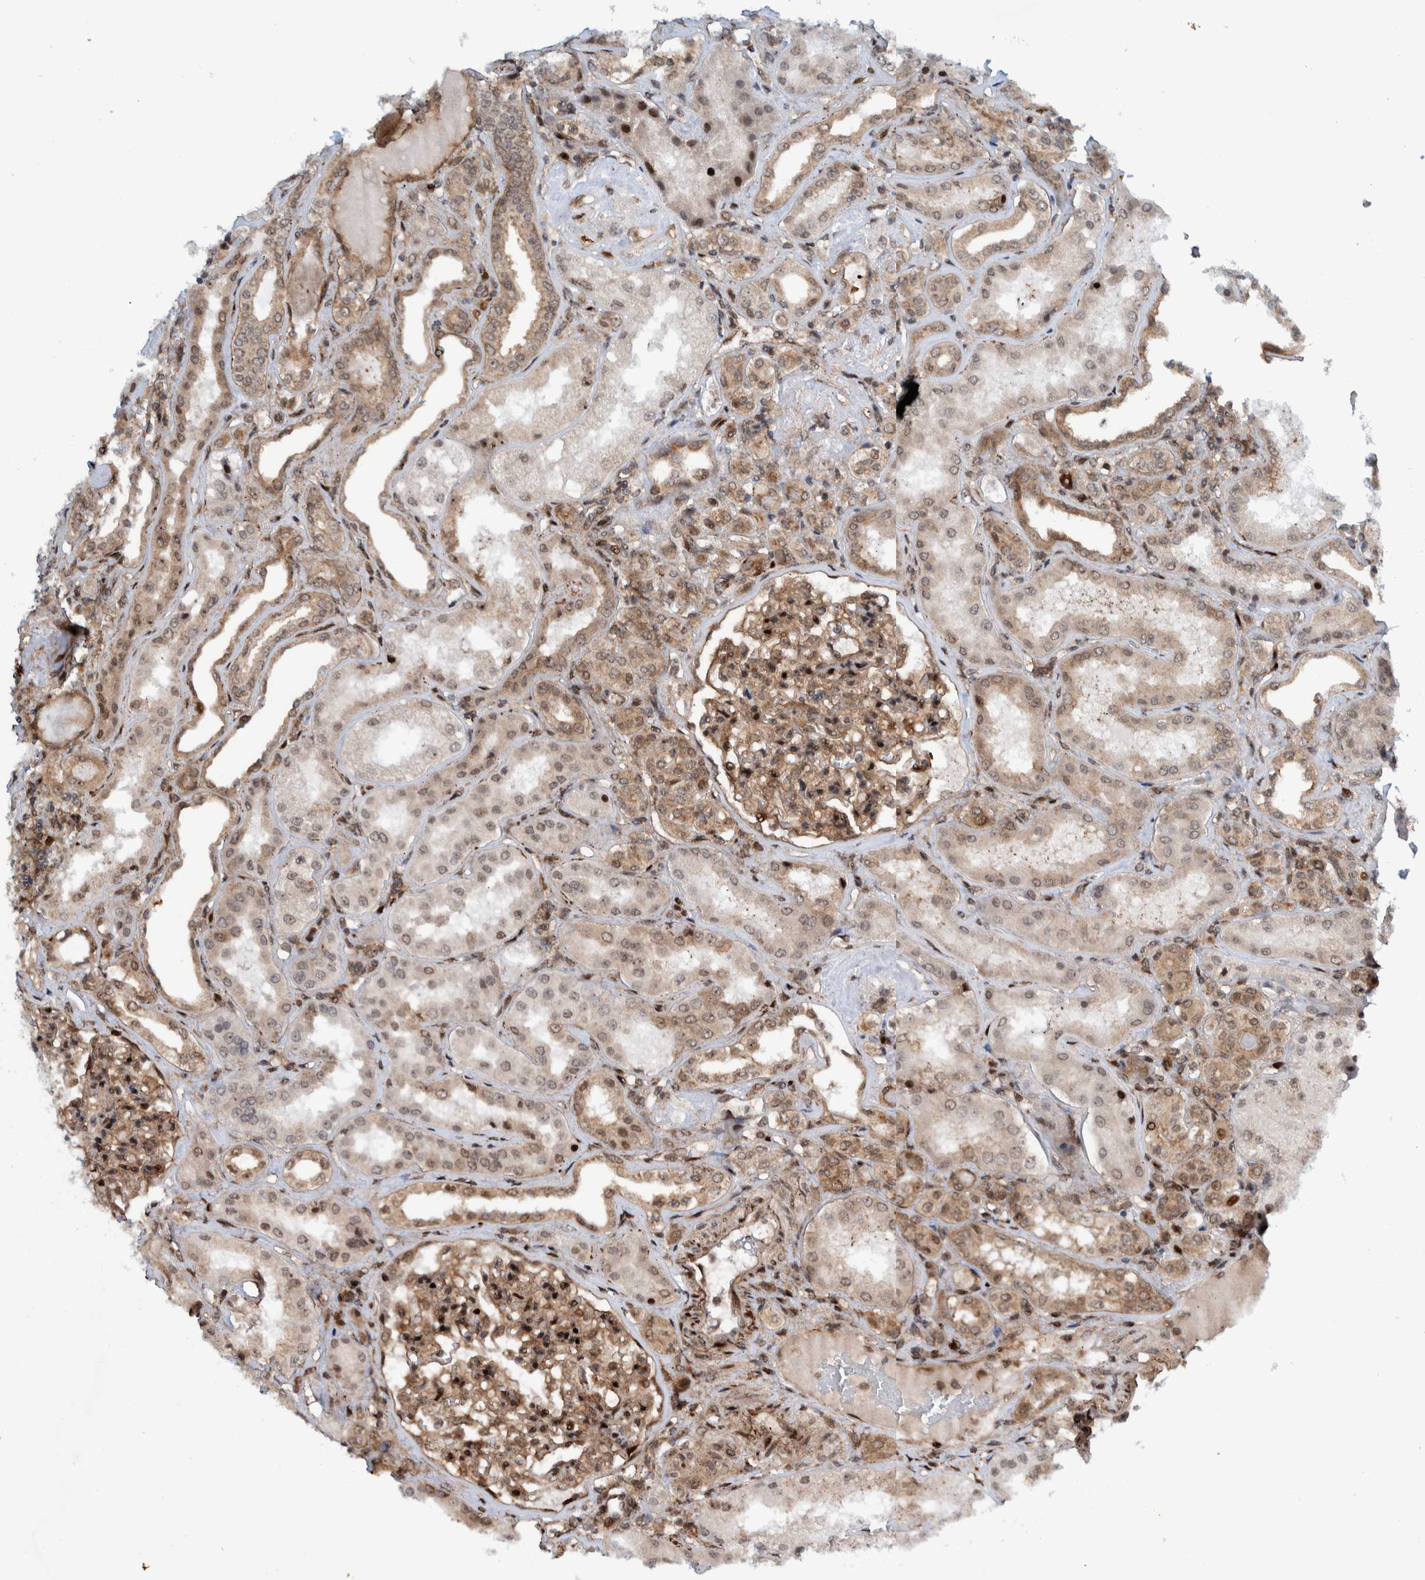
{"staining": {"intensity": "strong", "quantity": ">75%", "location": "cytoplasmic/membranous,nuclear"}, "tissue": "kidney", "cell_type": "Cells in glomeruli", "image_type": "normal", "snomed": [{"axis": "morphology", "description": "Normal tissue, NOS"}, {"axis": "topography", "description": "Kidney"}], "caption": "An IHC histopathology image of normal tissue is shown. Protein staining in brown labels strong cytoplasmic/membranous,nuclear positivity in kidney within cells in glomeruli.", "gene": "ZNF366", "patient": {"sex": "female", "age": 56}}